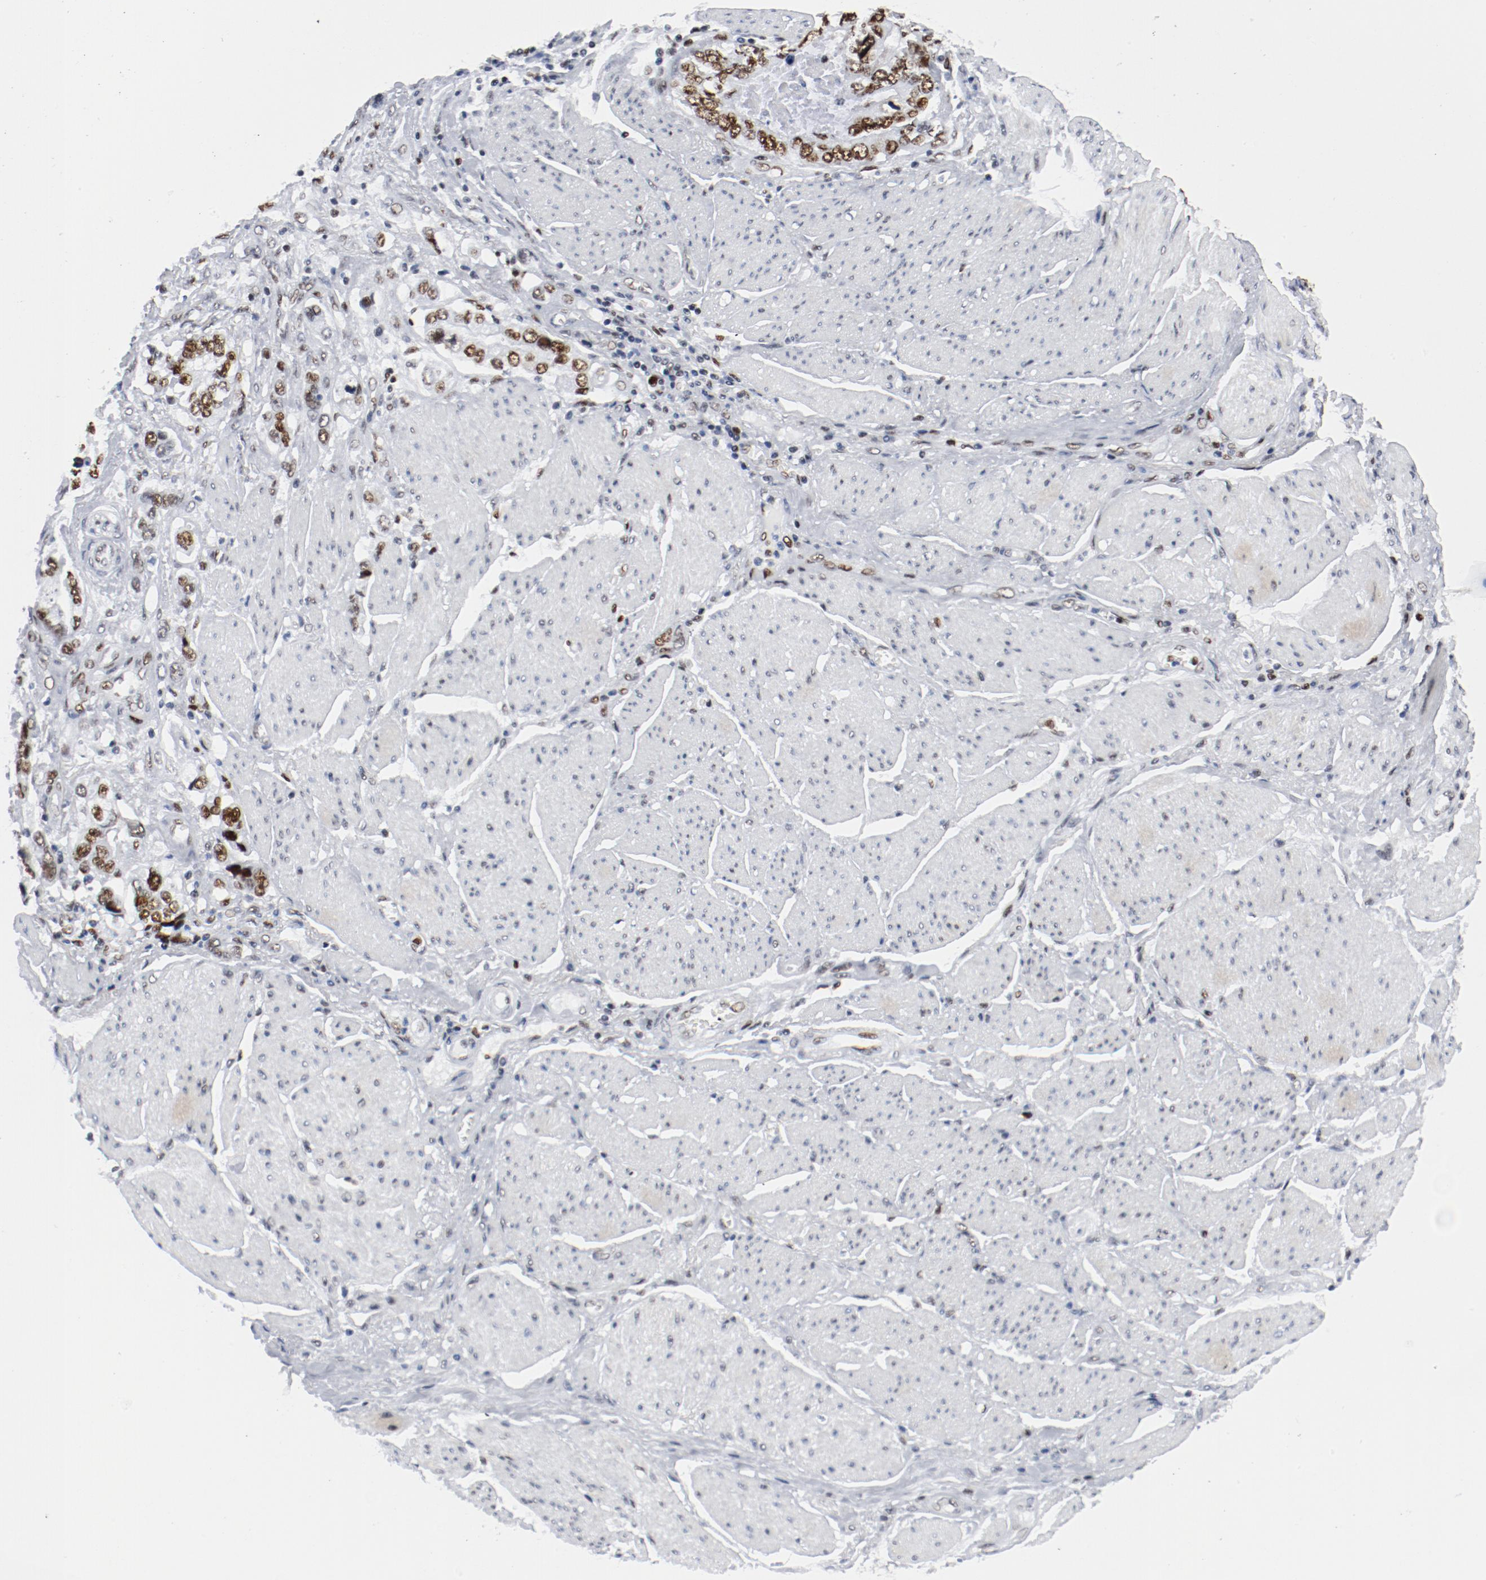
{"staining": {"intensity": "moderate", "quantity": ">75%", "location": "nuclear"}, "tissue": "stomach cancer", "cell_type": "Tumor cells", "image_type": "cancer", "snomed": [{"axis": "morphology", "description": "Adenocarcinoma, NOS"}, {"axis": "topography", "description": "Pancreas"}, {"axis": "topography", "description": "Stomach, upper"}], "caption": "Stomach cancer (adenocarcinoma) was stained to show a protein in brown. There is medium levels of moderate nuclear positivity in about >75% of tumor cells.", "gene": "POLD1", "patient": {"sex": "male", "age": 77}}